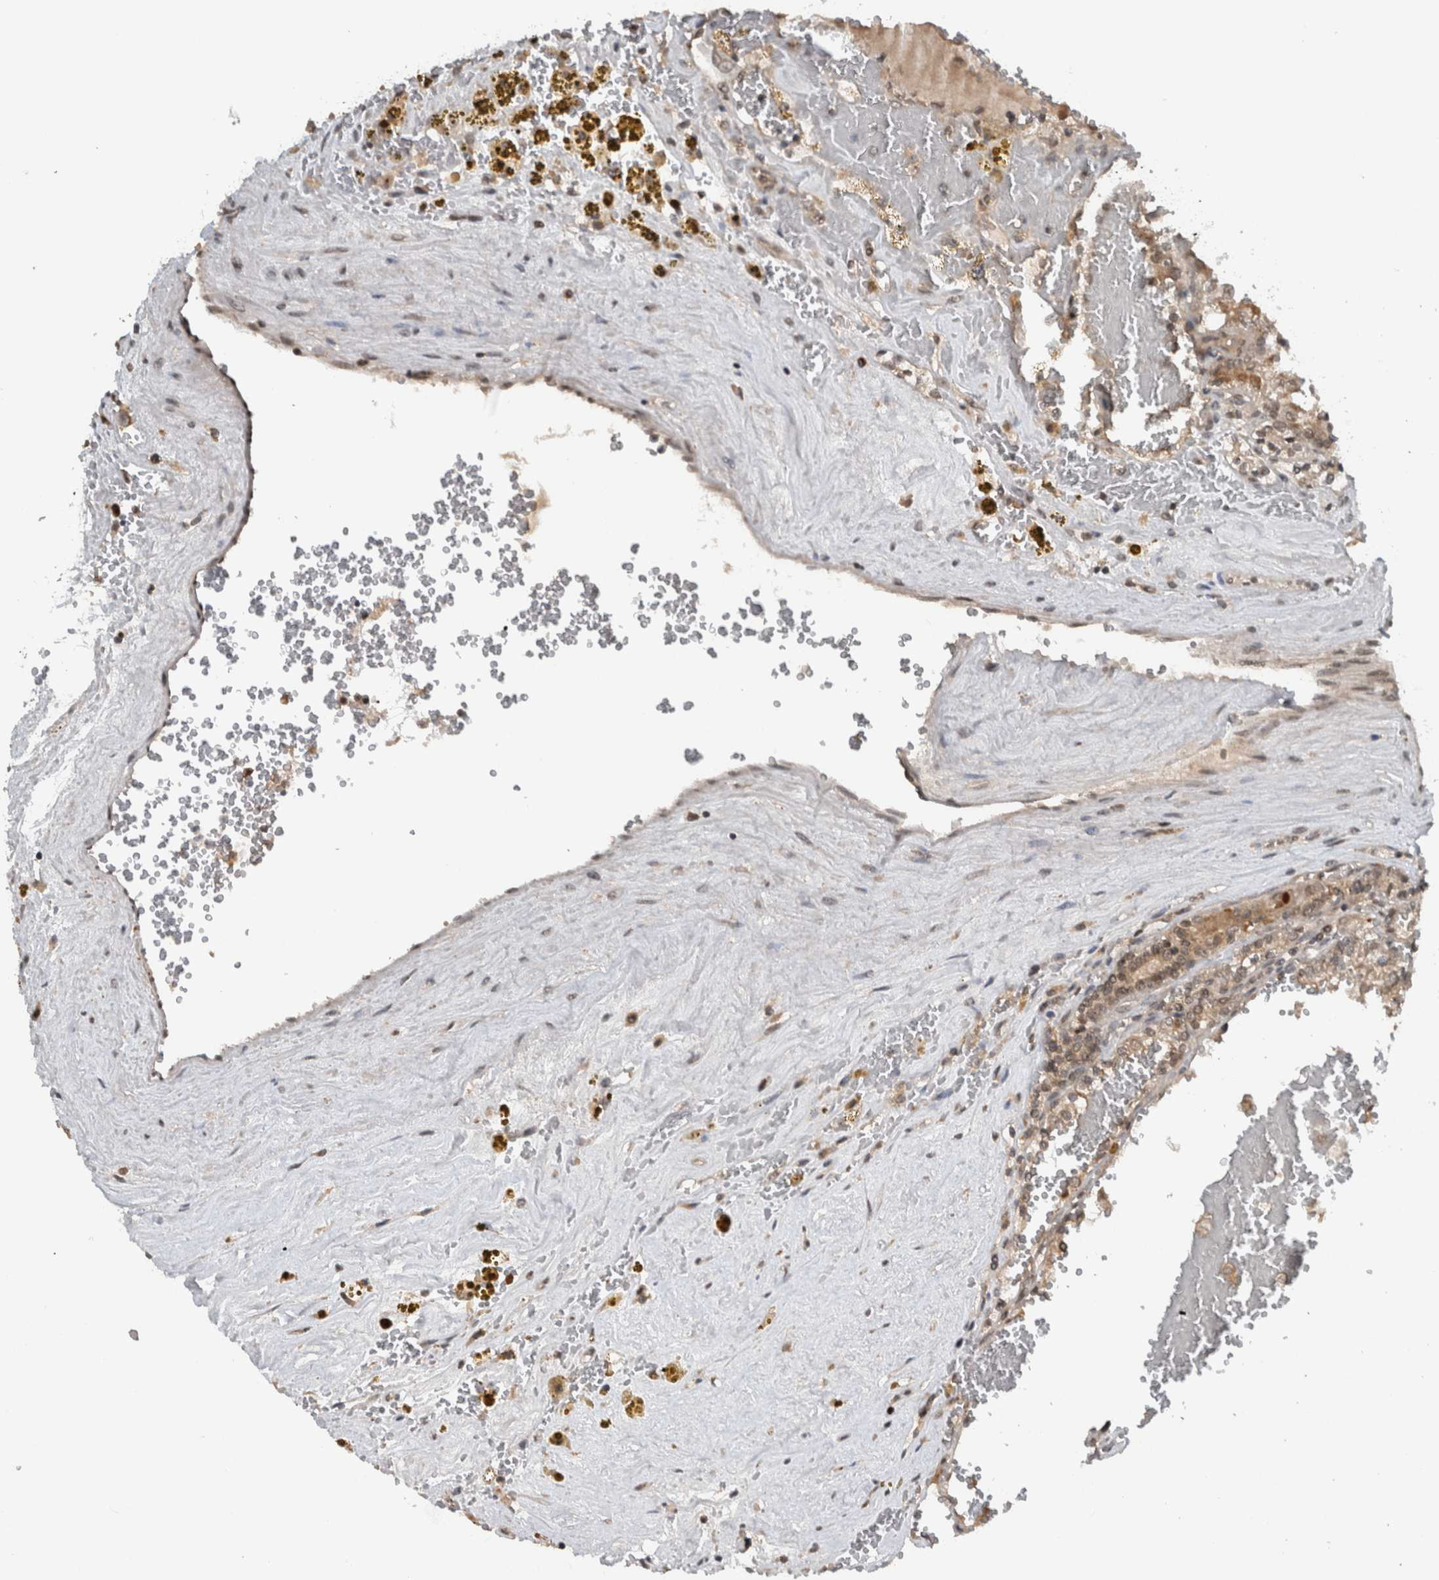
{"staining": {"intensity": "weak", "quantity": ">75%", "location": "cytoplasmic/membranous,nuclear"}, "tissue": "renal cancer", "cell_type": "Tumor cells", "image_type": "cancer", "snomed": [{"axis": "morphology", "description": "Adenocarcinoma, NOS"}, {"axis": "topography", "description": "Kidney"}], "caption": "Immunohistochemical staining of human renal cancer demonstrates low levels of weak cytoplasmic/membranous and nuclear protein expression in about >75% of tumor cells. The staining was performed using DAB (3,3'-diaminobenzidine) to visualize the protein expression in brown, while the nuclei were stained in blue with hematoxylin (Magnification: 20x).", "gene": "SPAG7", "patient": {"sex": "female", "age": 56}}